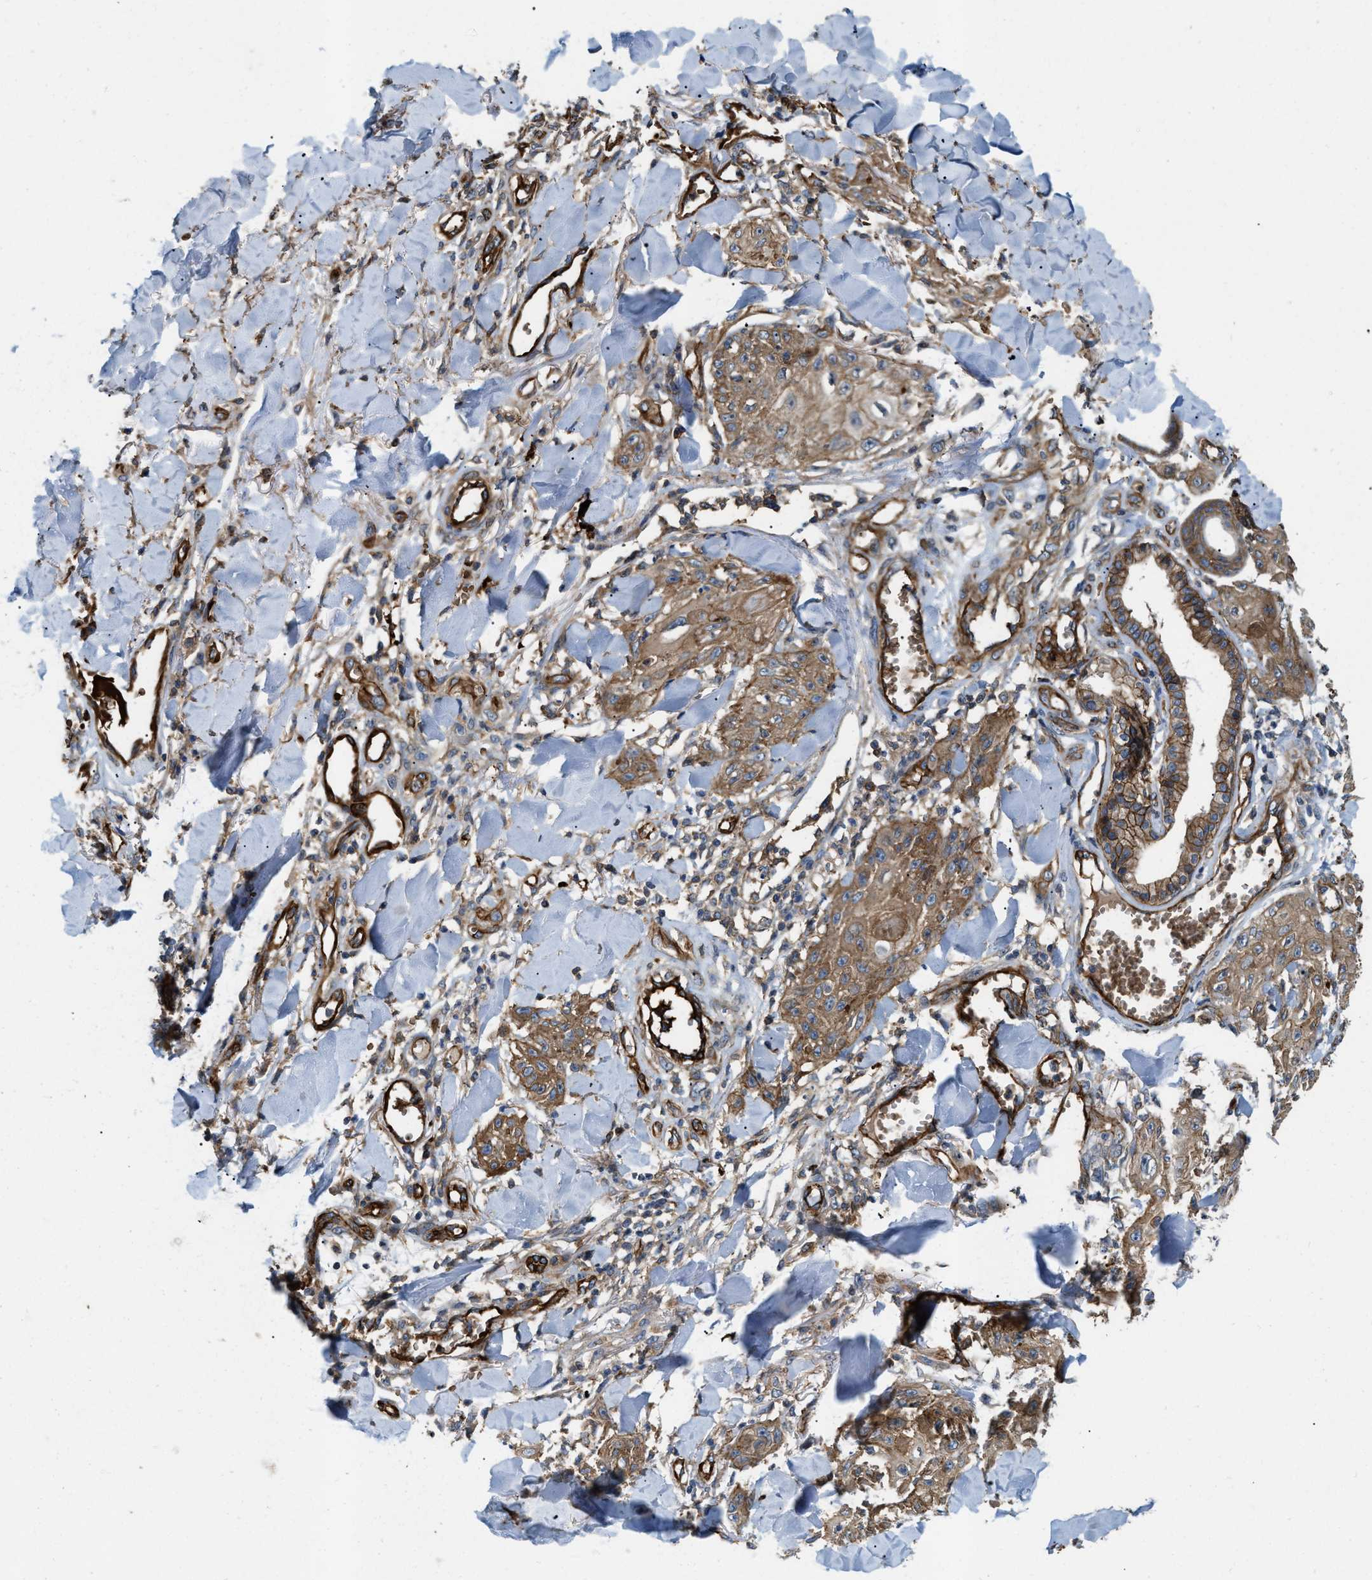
{"staining": {"intensity": "moderate", "quantity": ">75%", "location": "cytoplasmic/membranous"}, "tissue": "skin cancer", "cell_type": "Tumor cells", "image_type": "cancer", "snomed": [{"axis": "morphology", "description": "Squamous cell carcinoma, NOS"}, {"axis": "topography", "description": "Skin"}], "caption": "Immunohistochemical staining of human squamous cell carcinoma (skin) reveals moderate cytoplasmic/membranous protein expression in approximately >75% of tumor cells.", "gene": "ERC1", "patient": {"sex": "male", "age": 74}}